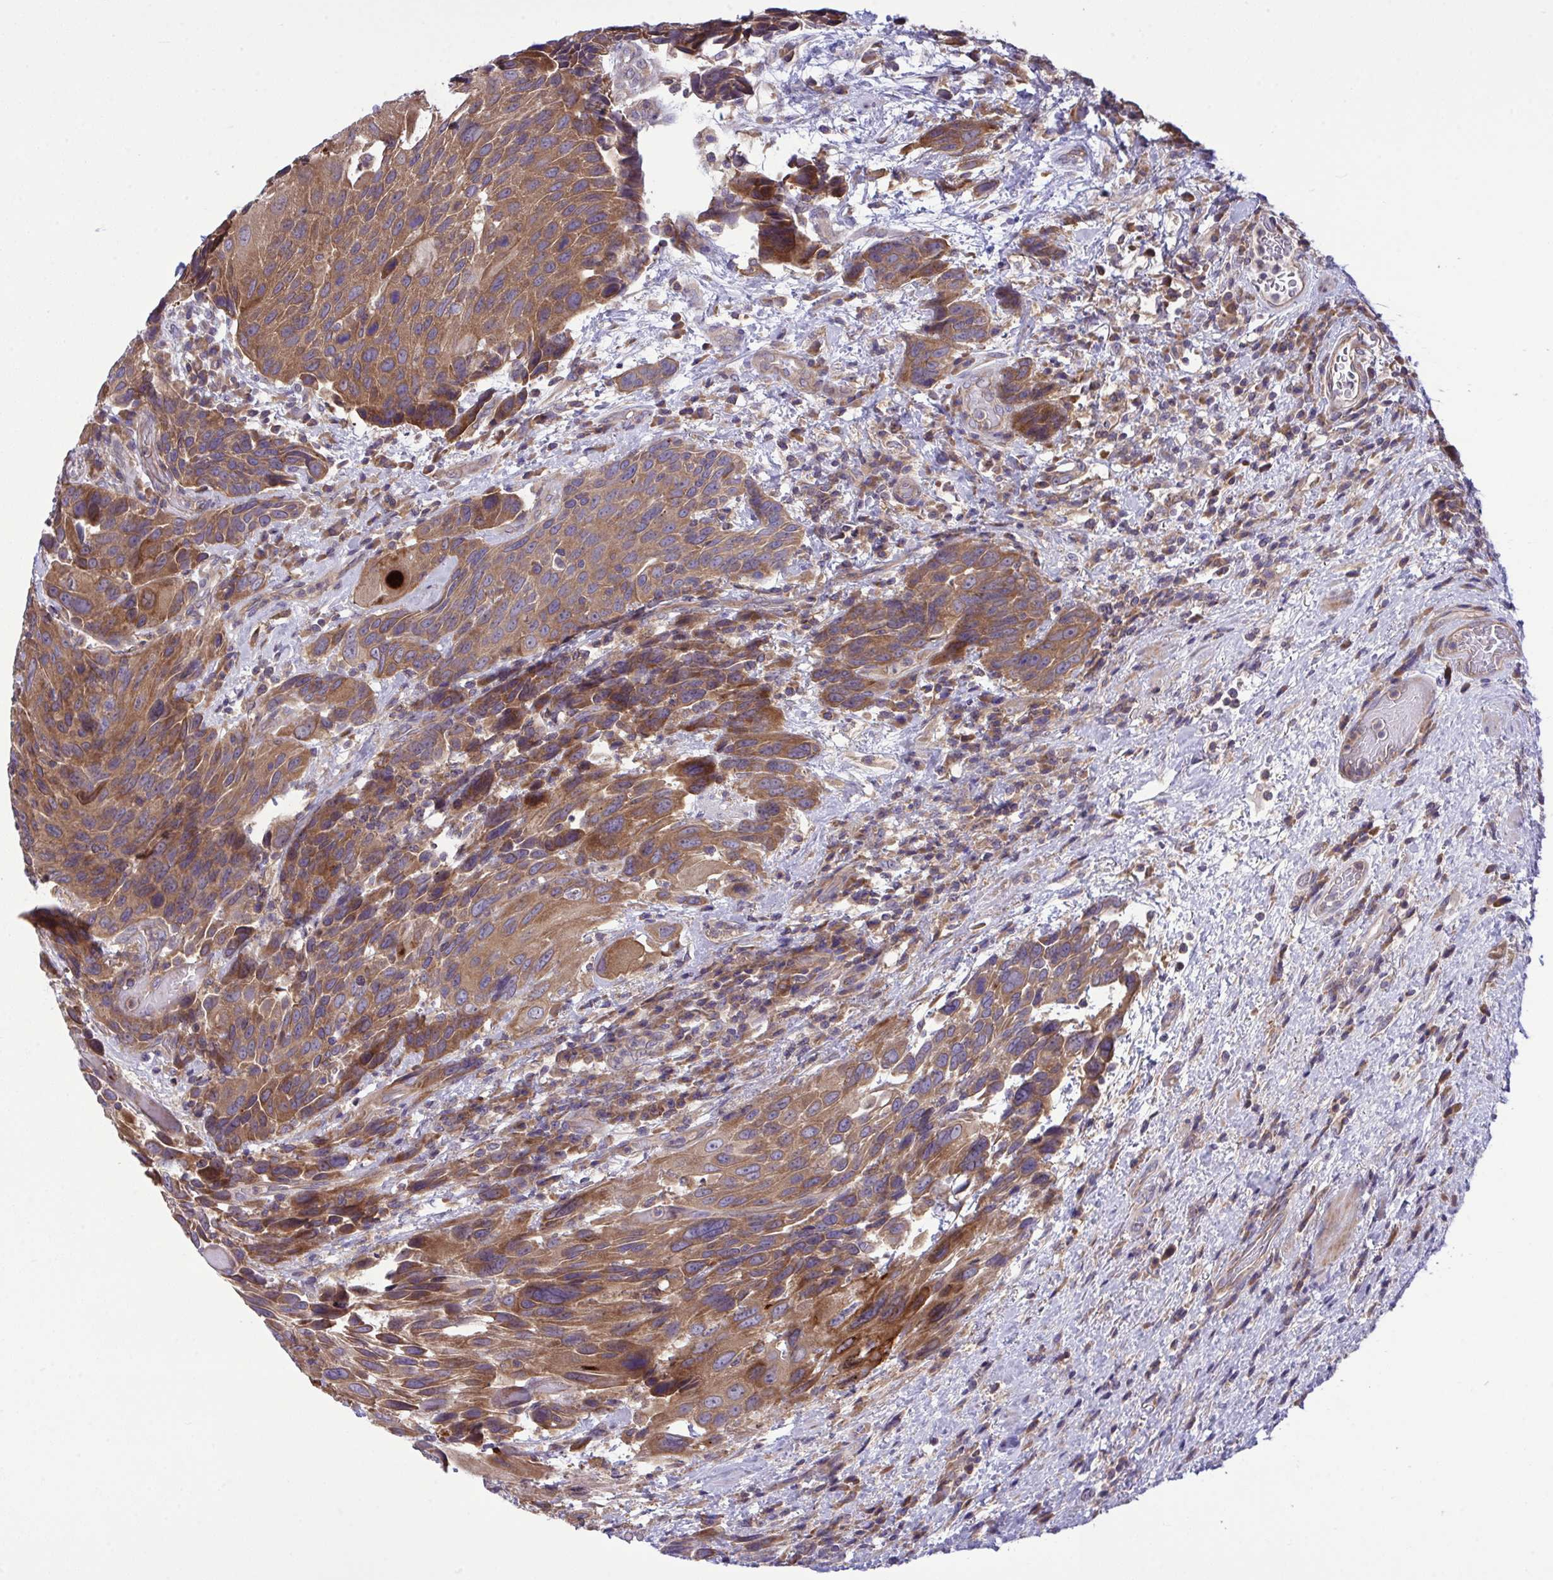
{"staining": {"intensity": "moderate", "quantity": ">75%", "location": "cytoplasmic/membranous"}, "tissue": "urothelial cancer", "cell_type": "Tumor cells", "image_type": "cancer", "snomed": [{"axis": "morphology", "description": "Urothelial carcinoma, High grade"}, {"axis": "topography", "description": "Urinary bladder"}], "caption": "DAB (3,3'-diaminobenzidine) immunohistochemical staining of human high-grade urothelial carcinoma shows moderate cytoplasmic/membranous protein positivity in about >75% of tumor cells.", "gene": "GRB14", "patient": {"sex": "female", "age": 70}}